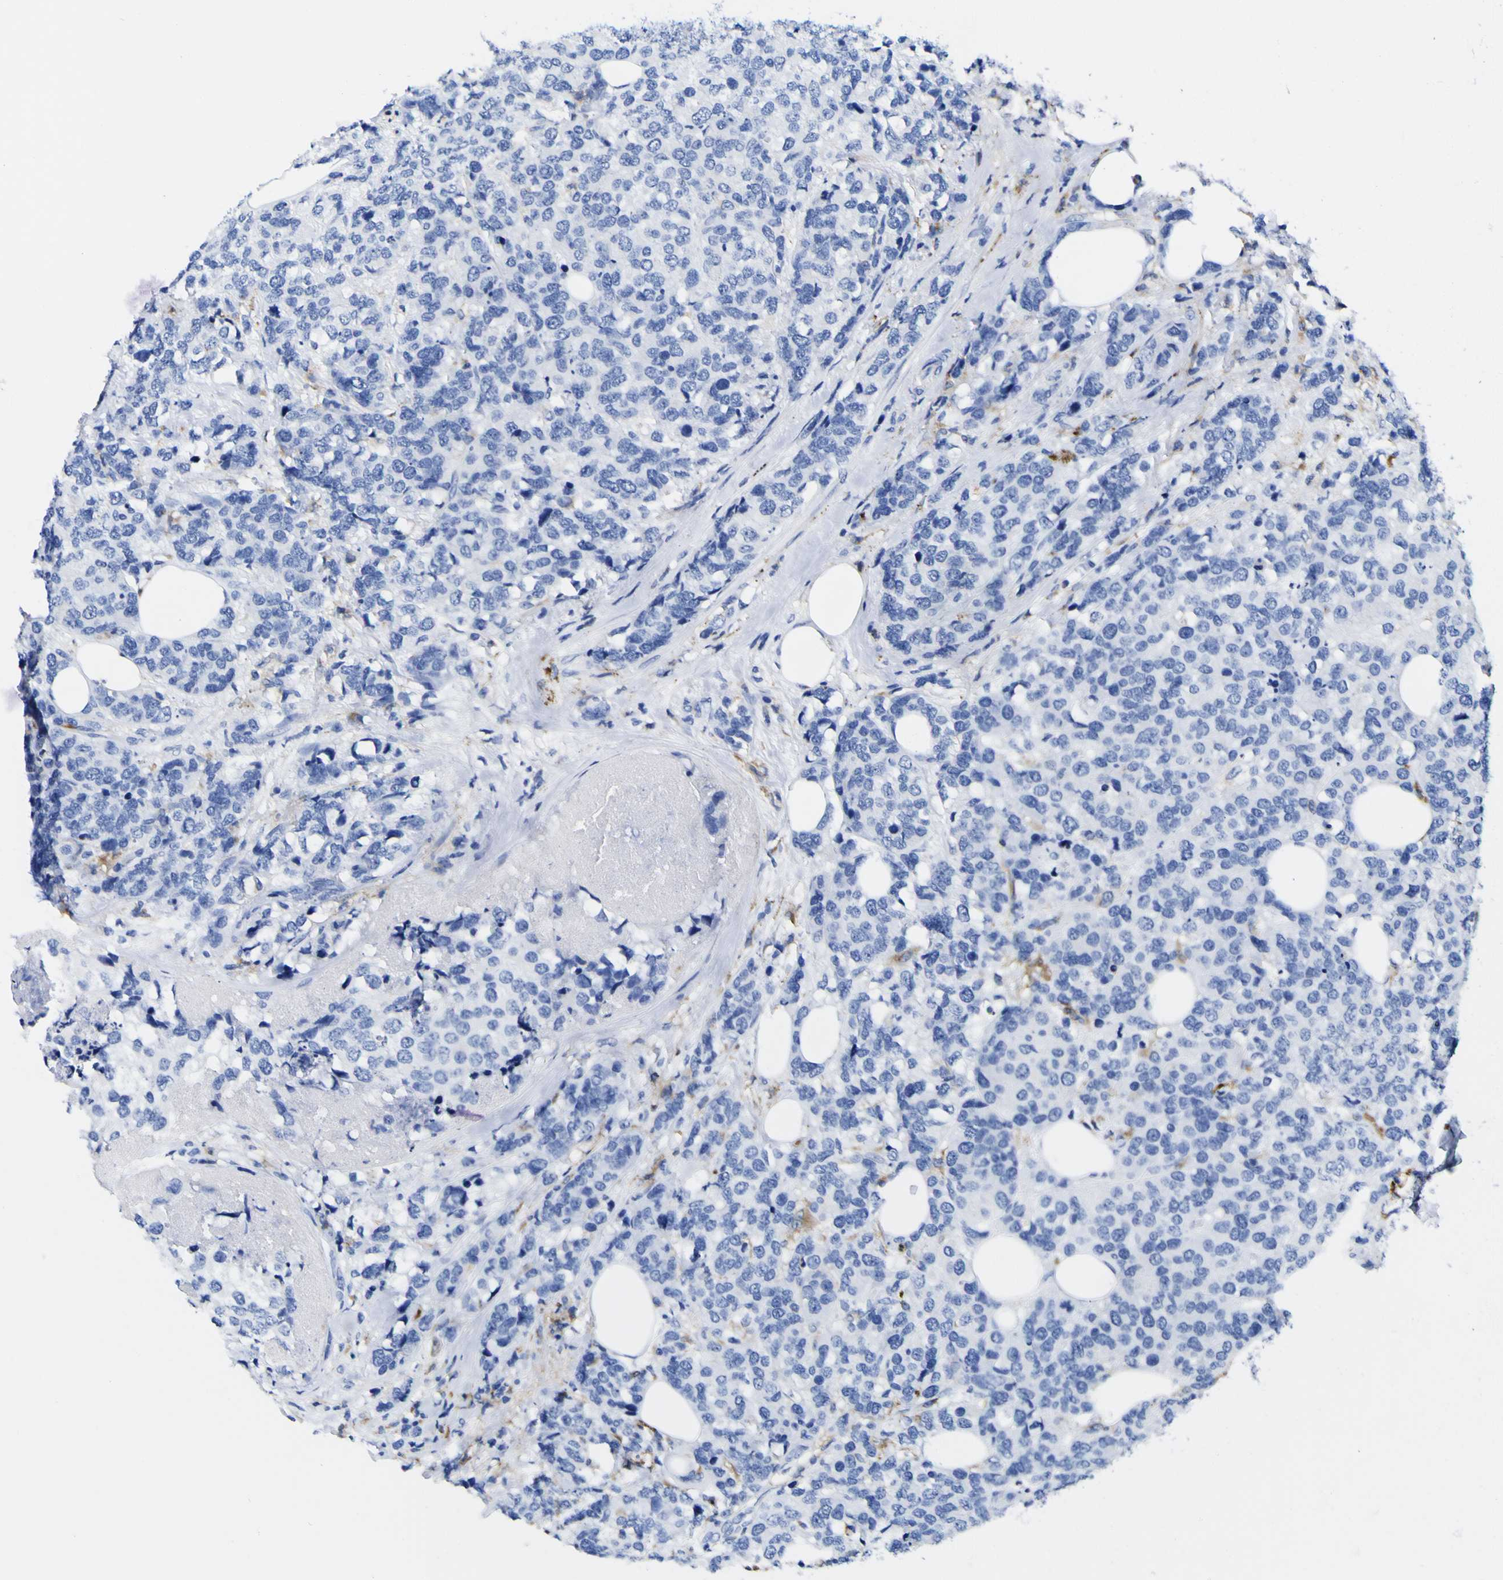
{"staining": {"intensity": "negative", "quantity": "none", "location": "none"}, "tissue": "breast cancer", "cell_type": "Tumor cells", "image_type": "cancer", "snomed": [{"axis": "morphology", "description": "Lobular carcinoma"}, {"axis": "topography", "description": "Breast"}], "caption": "IHC image of human breast cancer stained for a protein (brown), which reveals no expression in tumor cells. Nuclei are stained in blue.", "gene": "HLA-DQA1", "patient": {"sex": "female", "age": 59}}